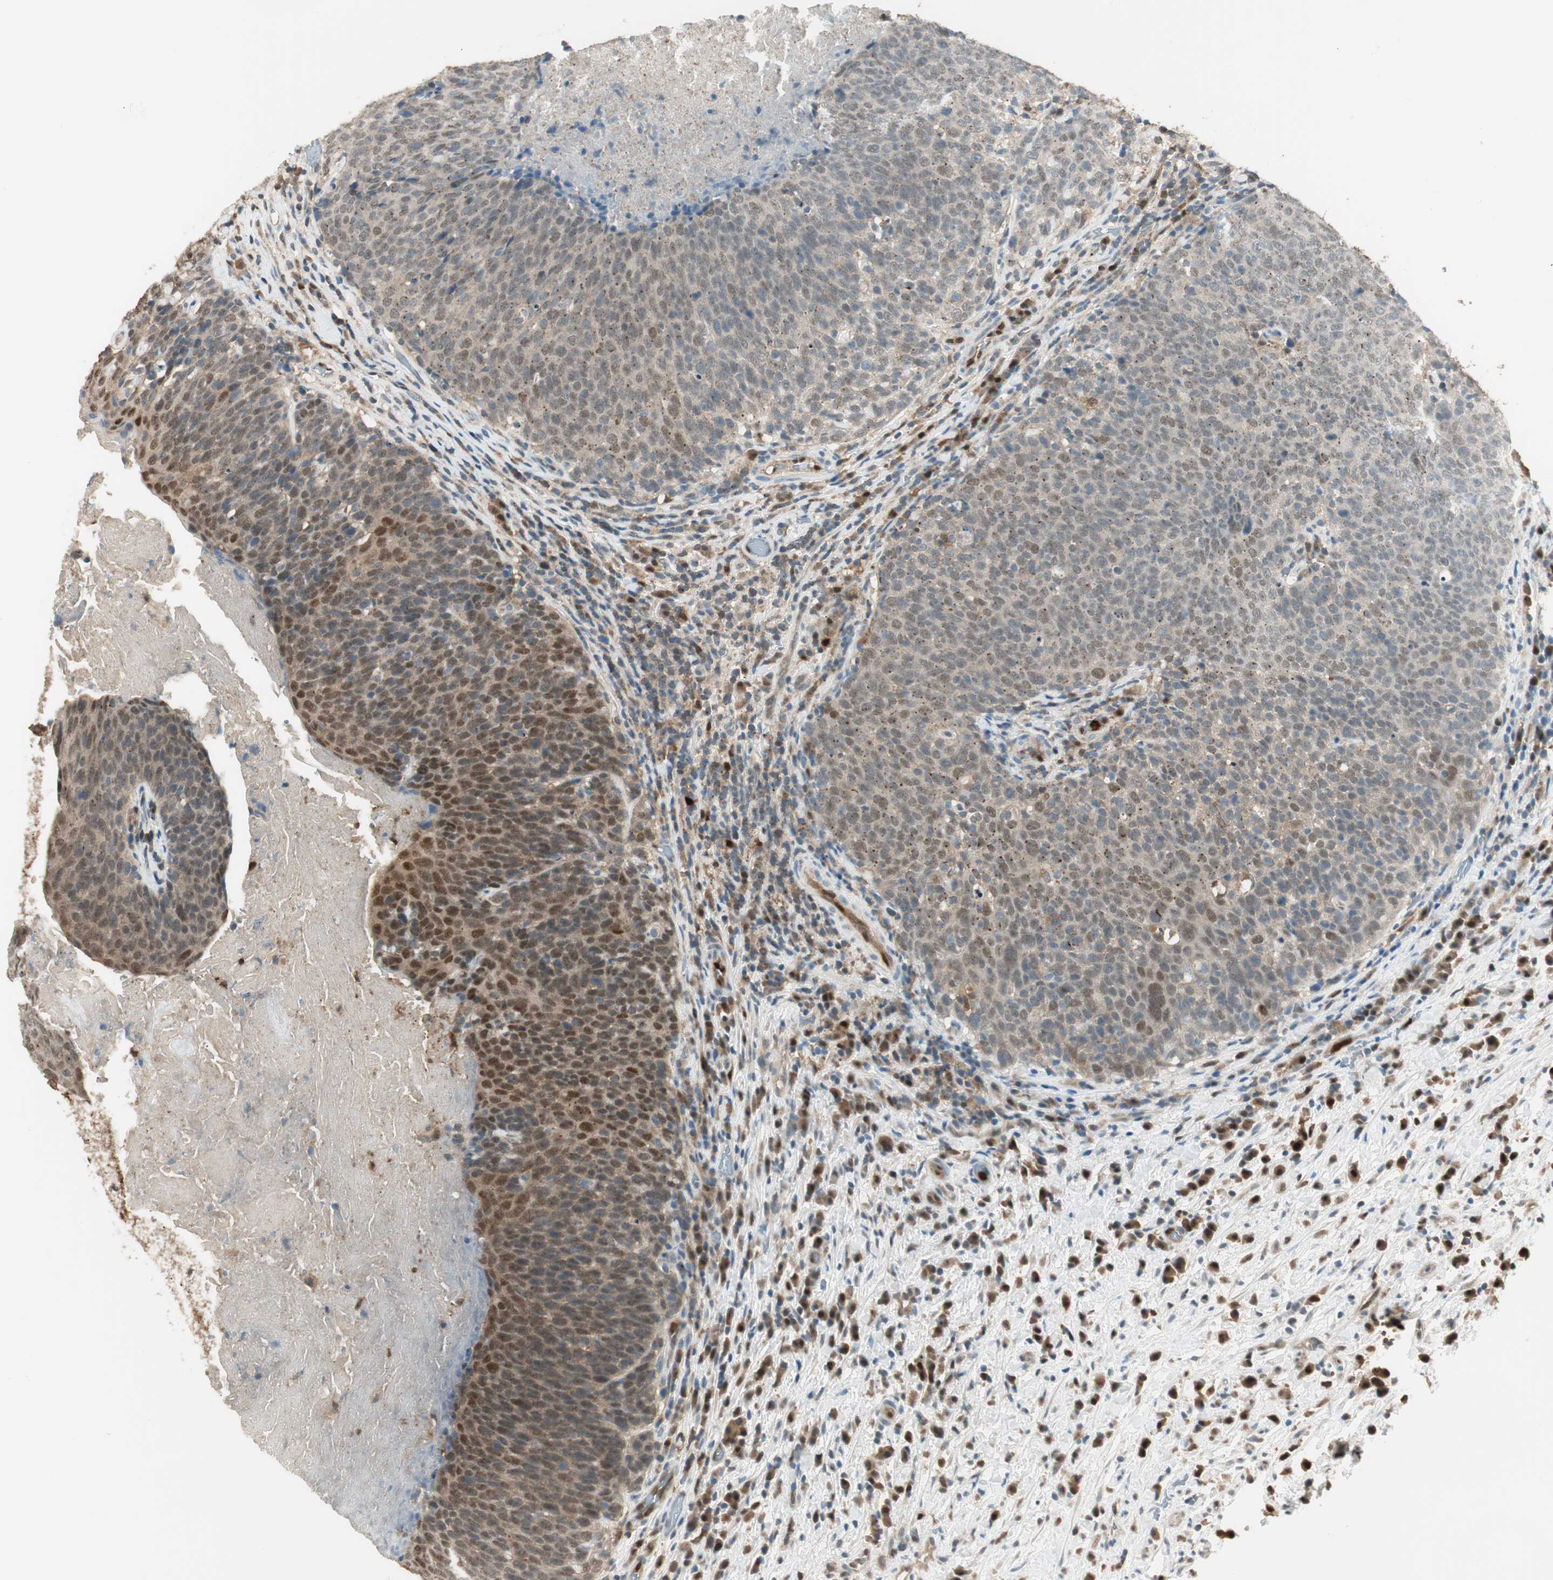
{"staining": {"intensity": "moderate", "quantity": "<25%", "location": "nuclear"}, "tissue": "head and neck cancer", "cell_type": "Tumor cells", "image_type": "cancer", "snomed": [{"axis": "morphology", "description": "Squamous cell carcinoma, NOS"}, {"axis": "morphology", "description": "Squamous cell carcinoma, metastatic, NOS"}, {"axis": "topography", "description": "Lymph node"}, {"axis": "topography", "description": "Head-Neck"}], "caption": "Moderate nuclear protein staining is appreciated in approximately <25% of tumor cells in head and neck cancer.", "gene": "LTA4H", "patient": {"sex": "male", "age": 62}}